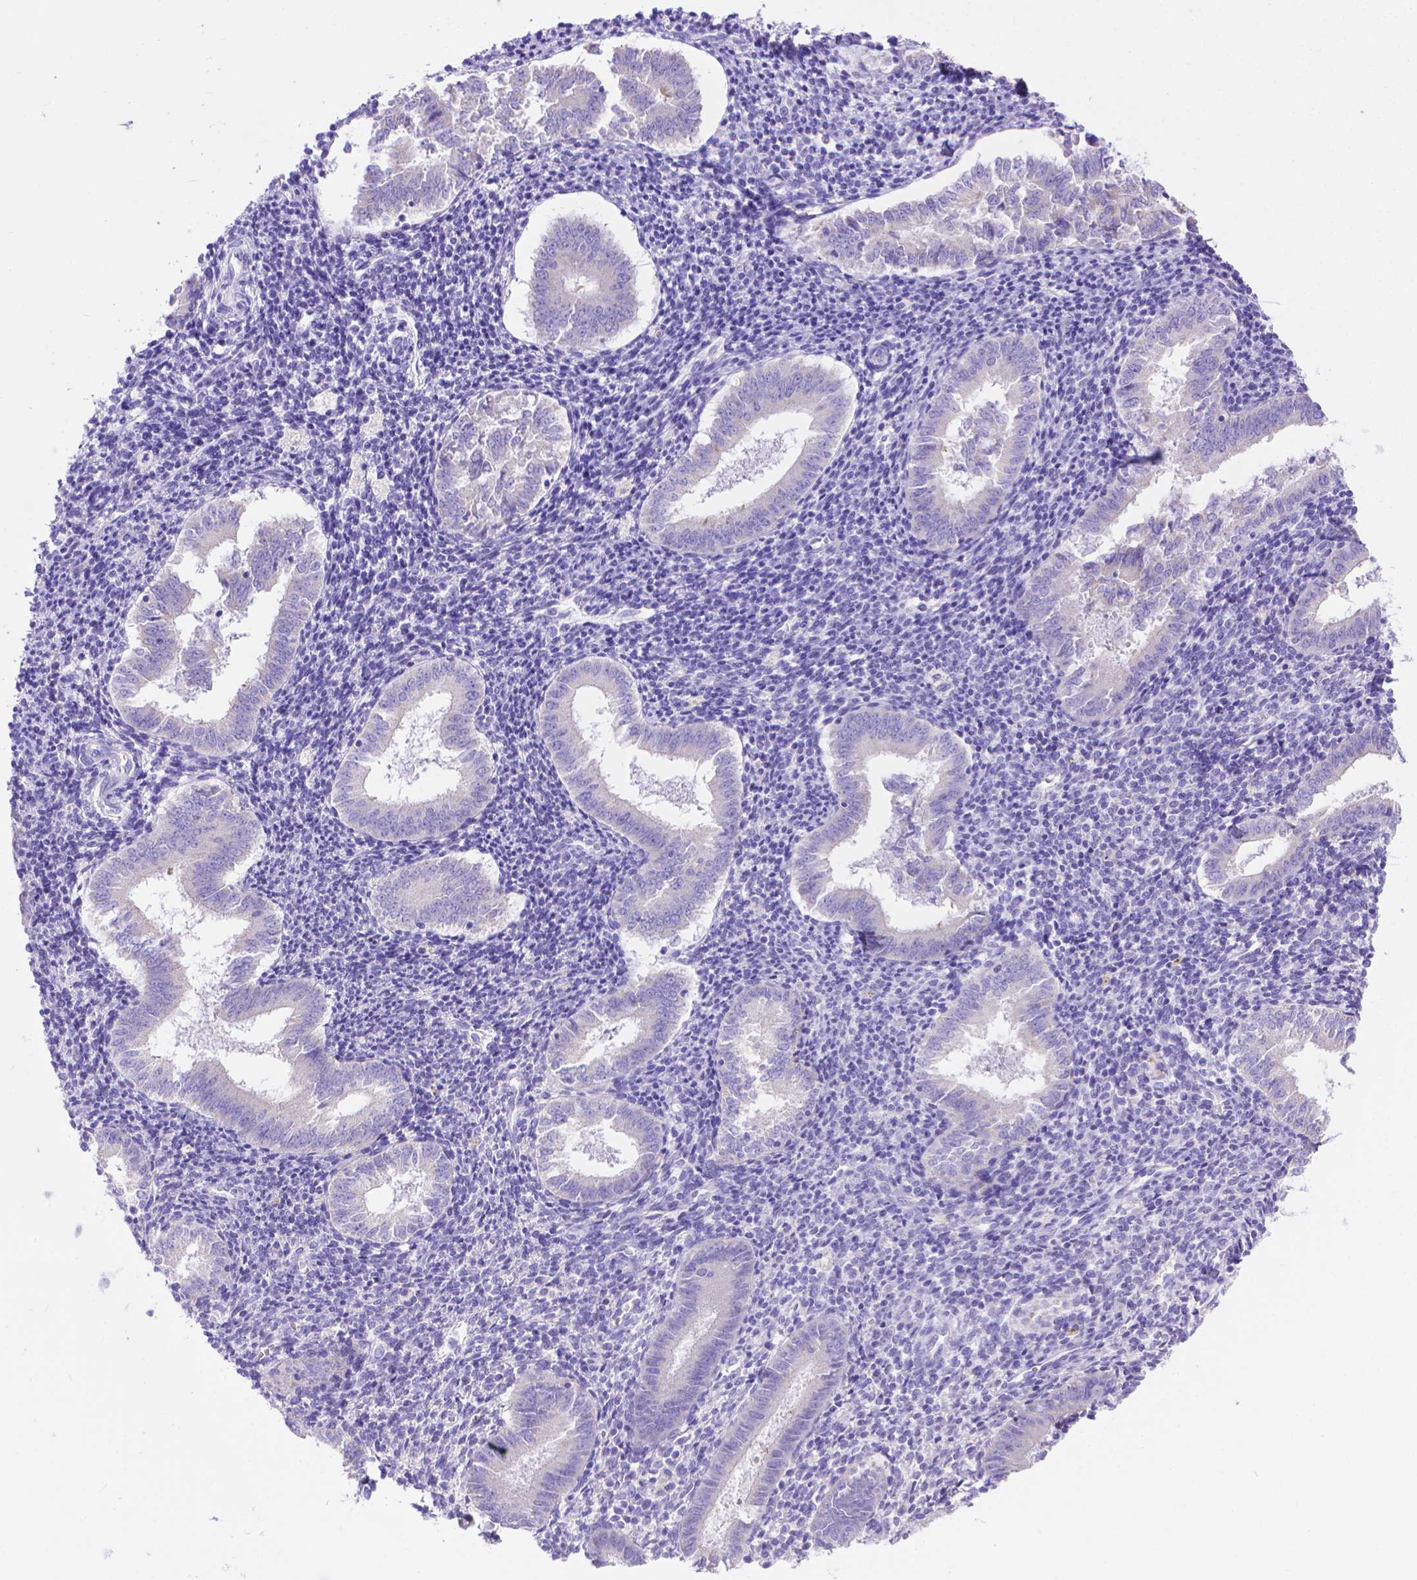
{"staining": {"intensity": "negative", "quantity": "none", "location": "none"}, "tissue": "endometrium", "cell_type": "Cells in endometrial stroma", "image_type": "normal", "snomed": [{"axis": "morphology", "description": "Normal tissue, NOS"}, {"axis": "topography", "description": "Endometrium"}], "caption": "The micrograph displays no significant positivity in cells in endometrial stroma of endometrium.", "gene": "DHRS2", "patient": {"sex": "female", "age": 25}}